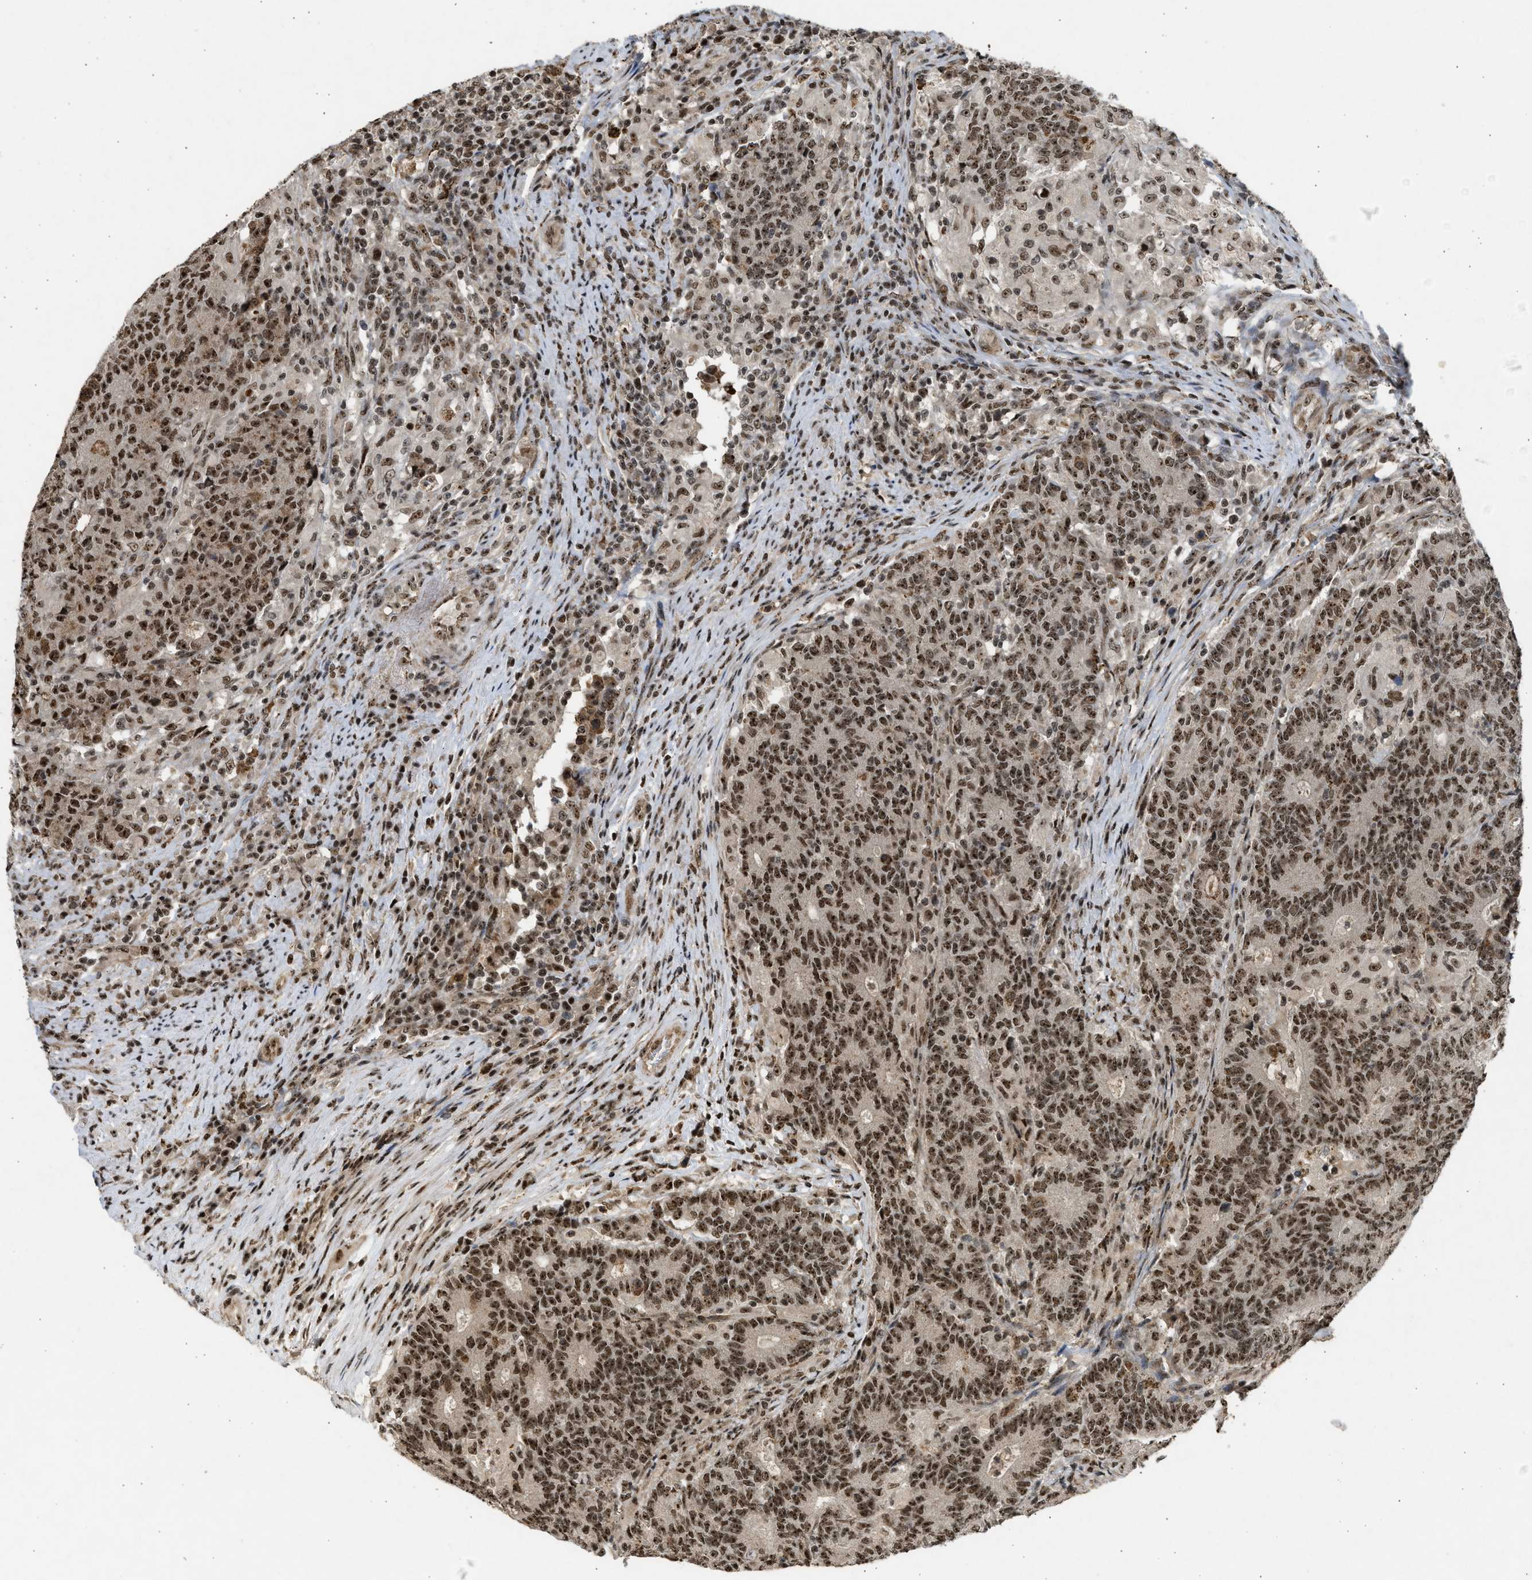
{"staining": {"intensity": "moderate", "quantity": ">75%", "location": "nuclear"}, "tissue": "colorectal cancer", "cell_type": "Tumor cells", "image_type": "cancer", "snomed": [{"axis": "morphology", "description": "Normal tissue, NOS"}, {"axis": "morphology", "description": "Adenocarcinoma, NOS"}, {"axis": "topography", "description": "Colon"}], "caption": "Immunohistochemistry (IHC) (DAB) staining of human colorectal adenocarcinoma demonstrates moderate nuclear protein staining in about >75% of tumor cells.", "gene": "TFDP2", "patient": {"sex": "female", "age": 75}}